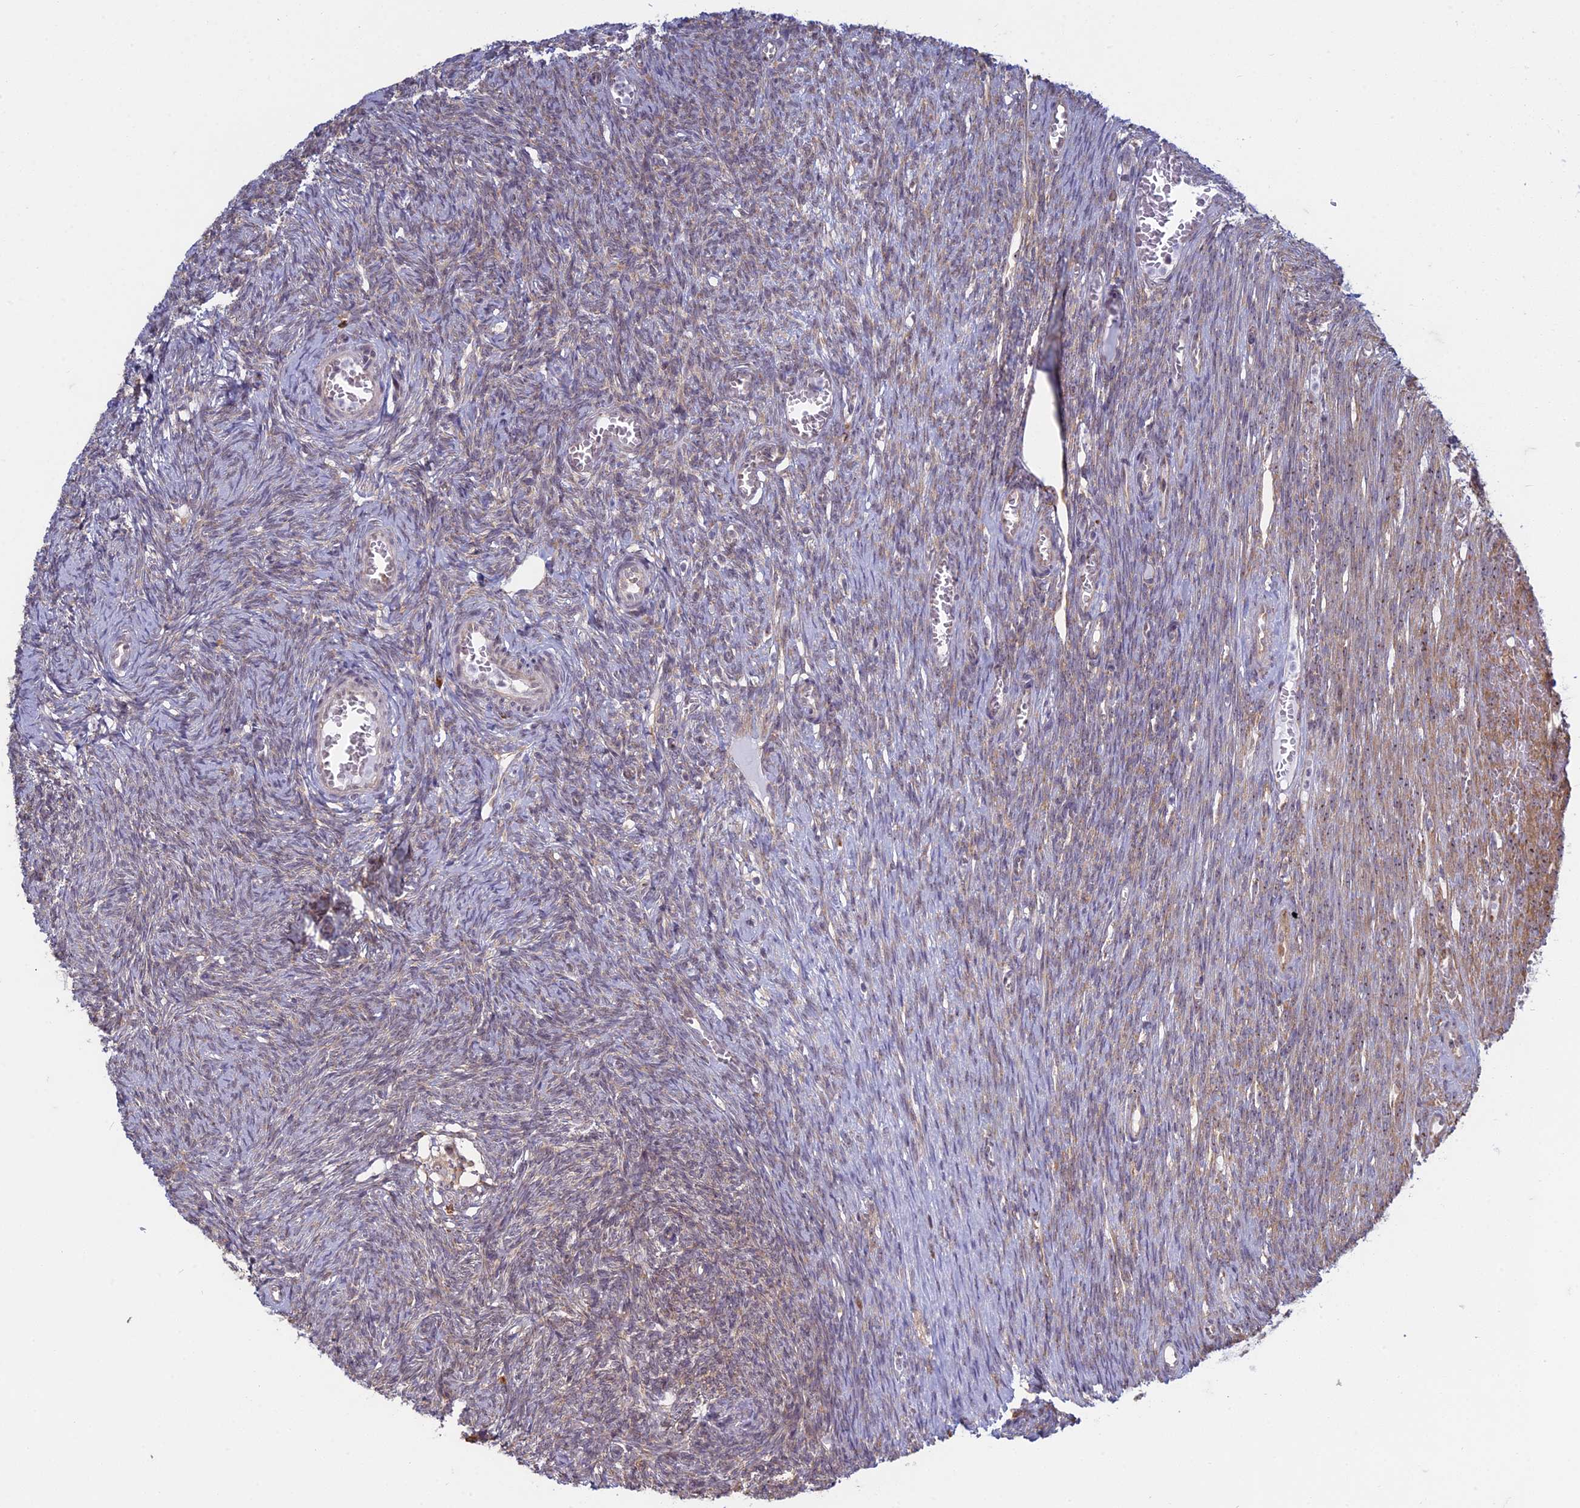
{"staining": {"intensity": "weak", "quantity": "25%-75%", "location": "cytoplasmic/membranous"}, "tissue": "ovary", "cell_type": "Ovarian stroma cells", "image_type": "normal", "snomed": [{"axis": "morphology", "description": "Normal tissue, NOS"}, {"axis": "topography", "description": "Ovary"}], "caption": "A micrograph showing weak cytoplasmic/membranous expression in approximately 25%-75% of ovarian stroma cells in benign ovary, as visualized by brown immunohistochemical staining.", "gene": "RPS19BP1", "patient": {"sex": "female", "age": 44}}